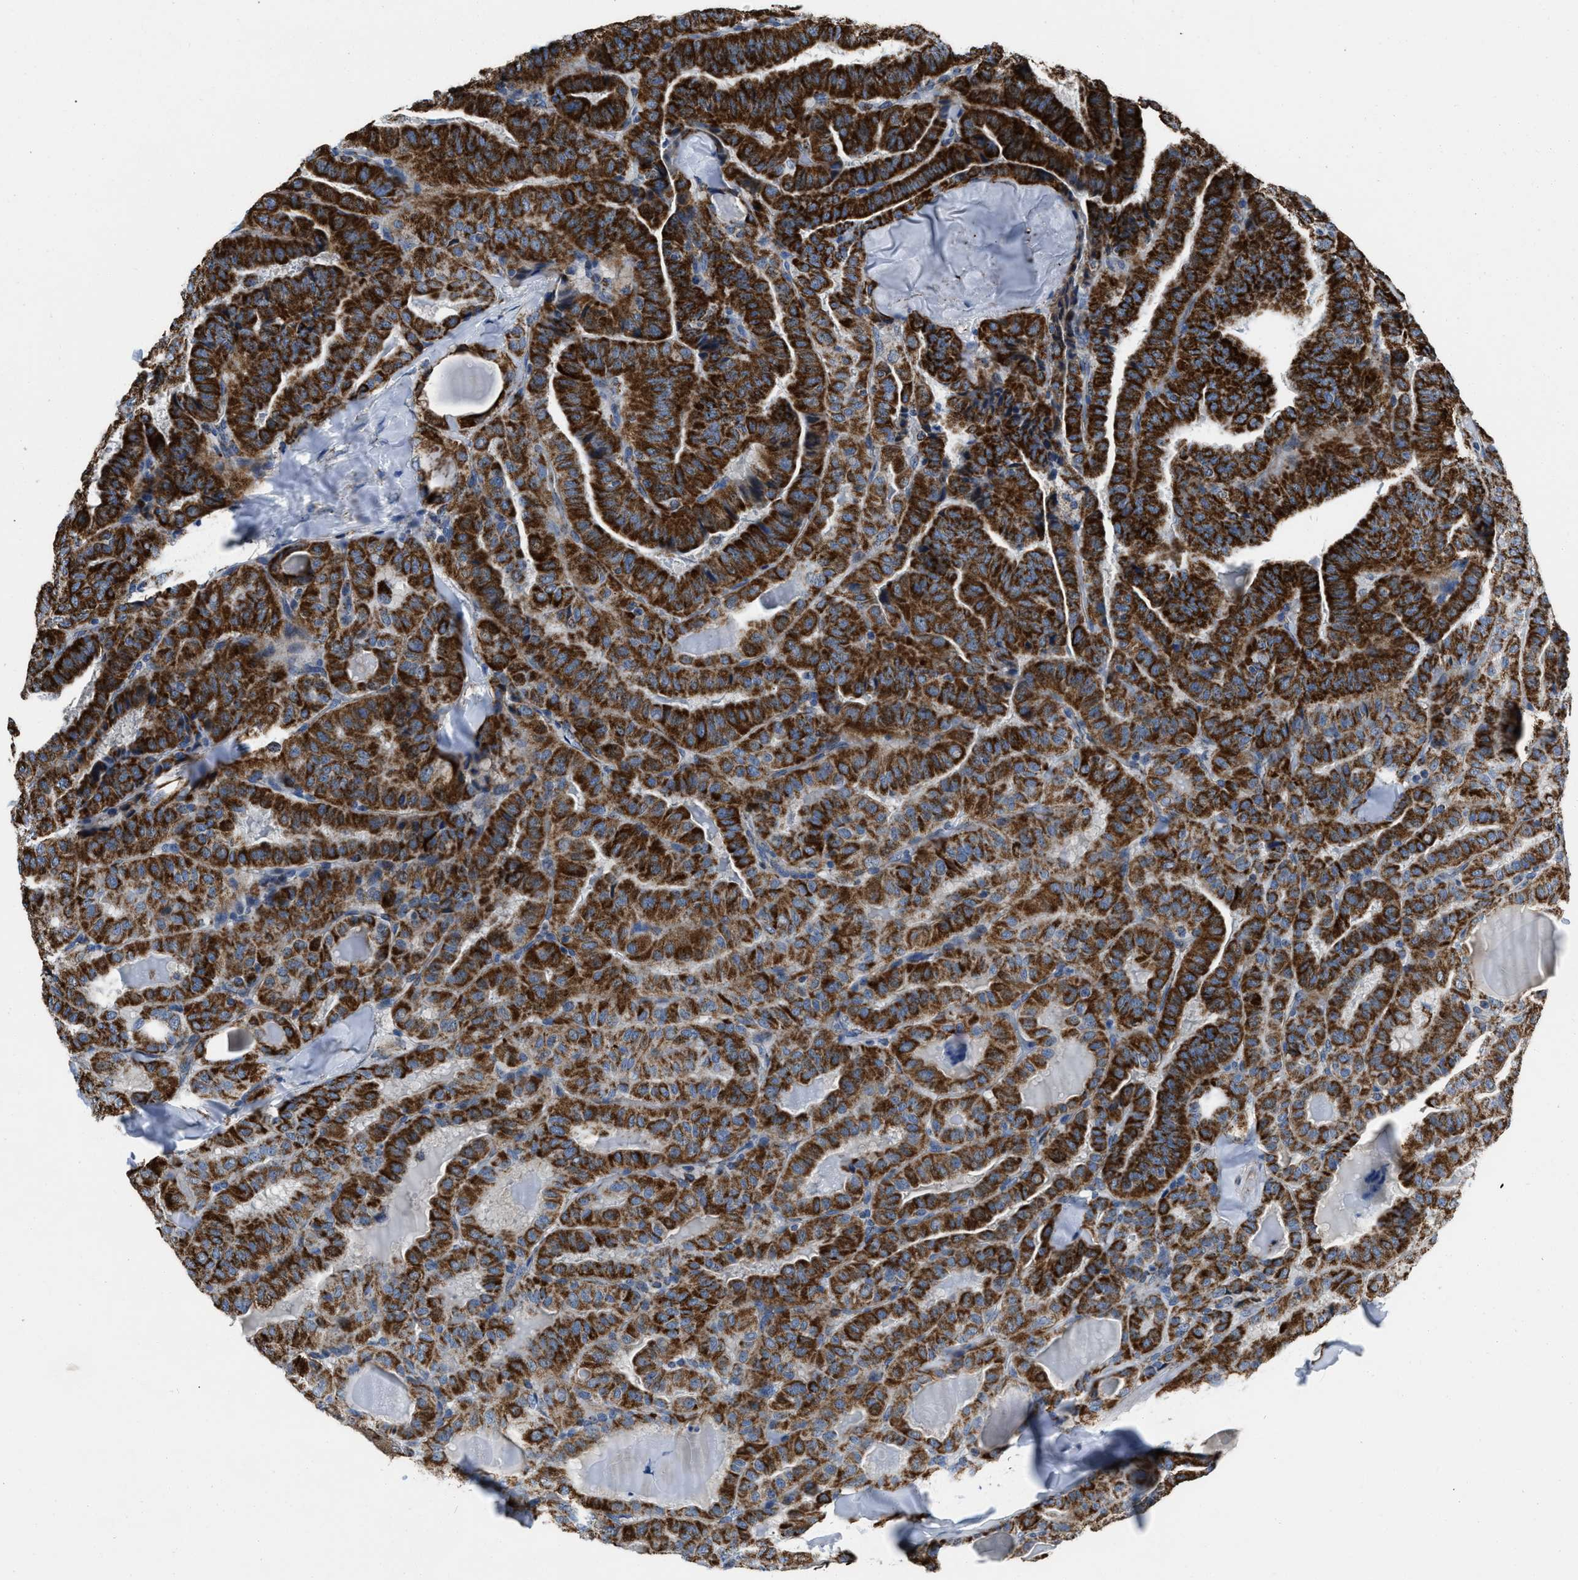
{"staining": {"intensity": "strong", "quantity": ">75%", "location": "cytoplasmic/membranous"}, "tissue": "thyroid cancer", "cell_type": "Tumor cells", "image_type": "cancer", "snomed": [{"axis": "morphology", "description": "Papillary adenocarcinoma, NOS"}, {"axis": "topography", "description": "Thyroid gland"}], "caption": "Thyroid cancer (papillary adenocarcinoma) was stained to show a protein in brown. There is high levels of strong cytoplasmic/membranous positivity in about >75% of tumor cells.", "gene": "NSD3", "patient": {"sex": "male", "age": 77}}